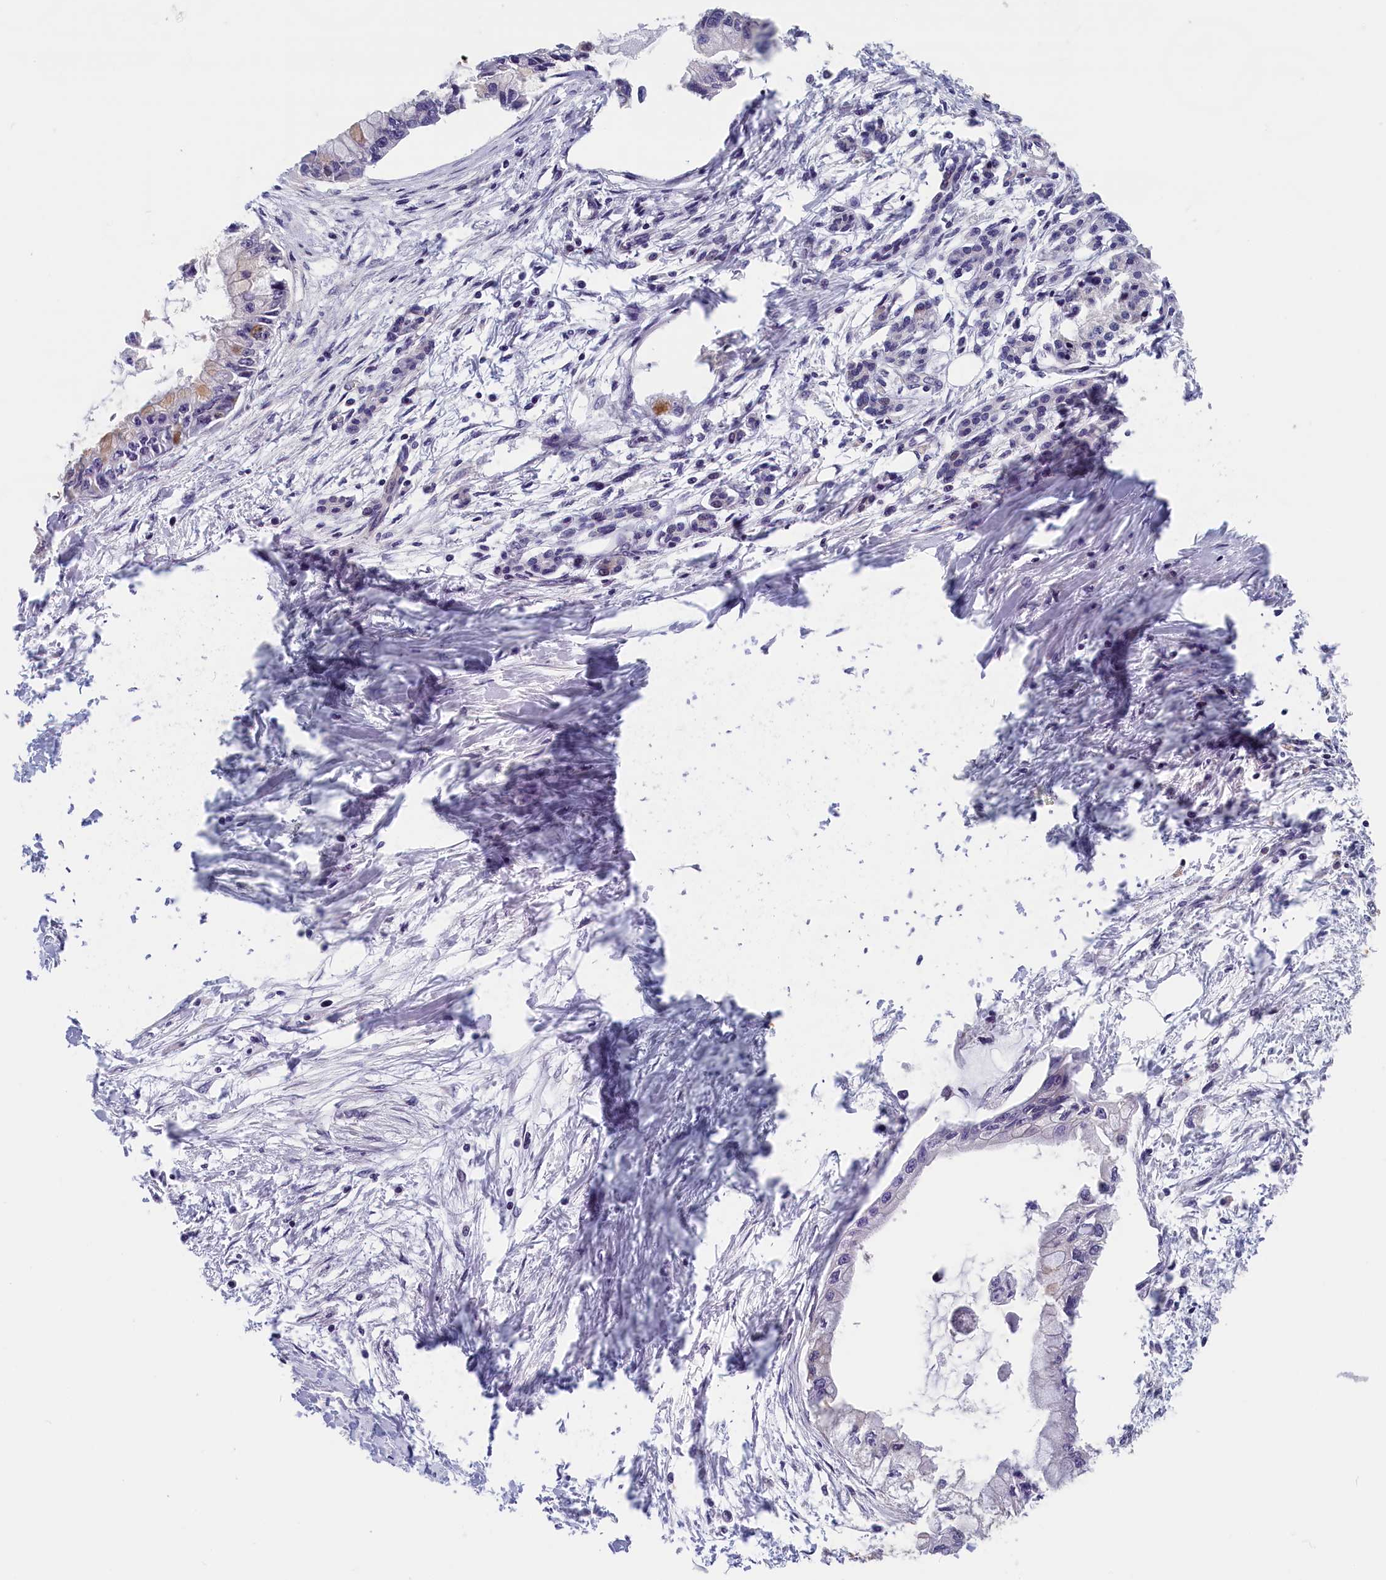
{"staining": {"intensity": "moderate", "quantity": "<25%", "location": "cytoplasmic/membranous"}, "tissue": "pancreatic cancer", "cell_type": "Tumor cells", "image_type": "cancer", "snomed": [{"axis": "morphology", "description": "Adenocarcinoma, NOS"}, {"axis": "topography", "description": "Pancreas"}], "caption": "Immunohistochemical staining of human pancreatic cancer exhibits low levels of moderate cytoplasmic/membranous expression in about <25% of tumor cells.", "gene": "TMEM116", "patient": {"sex": "male", "age": 48}}